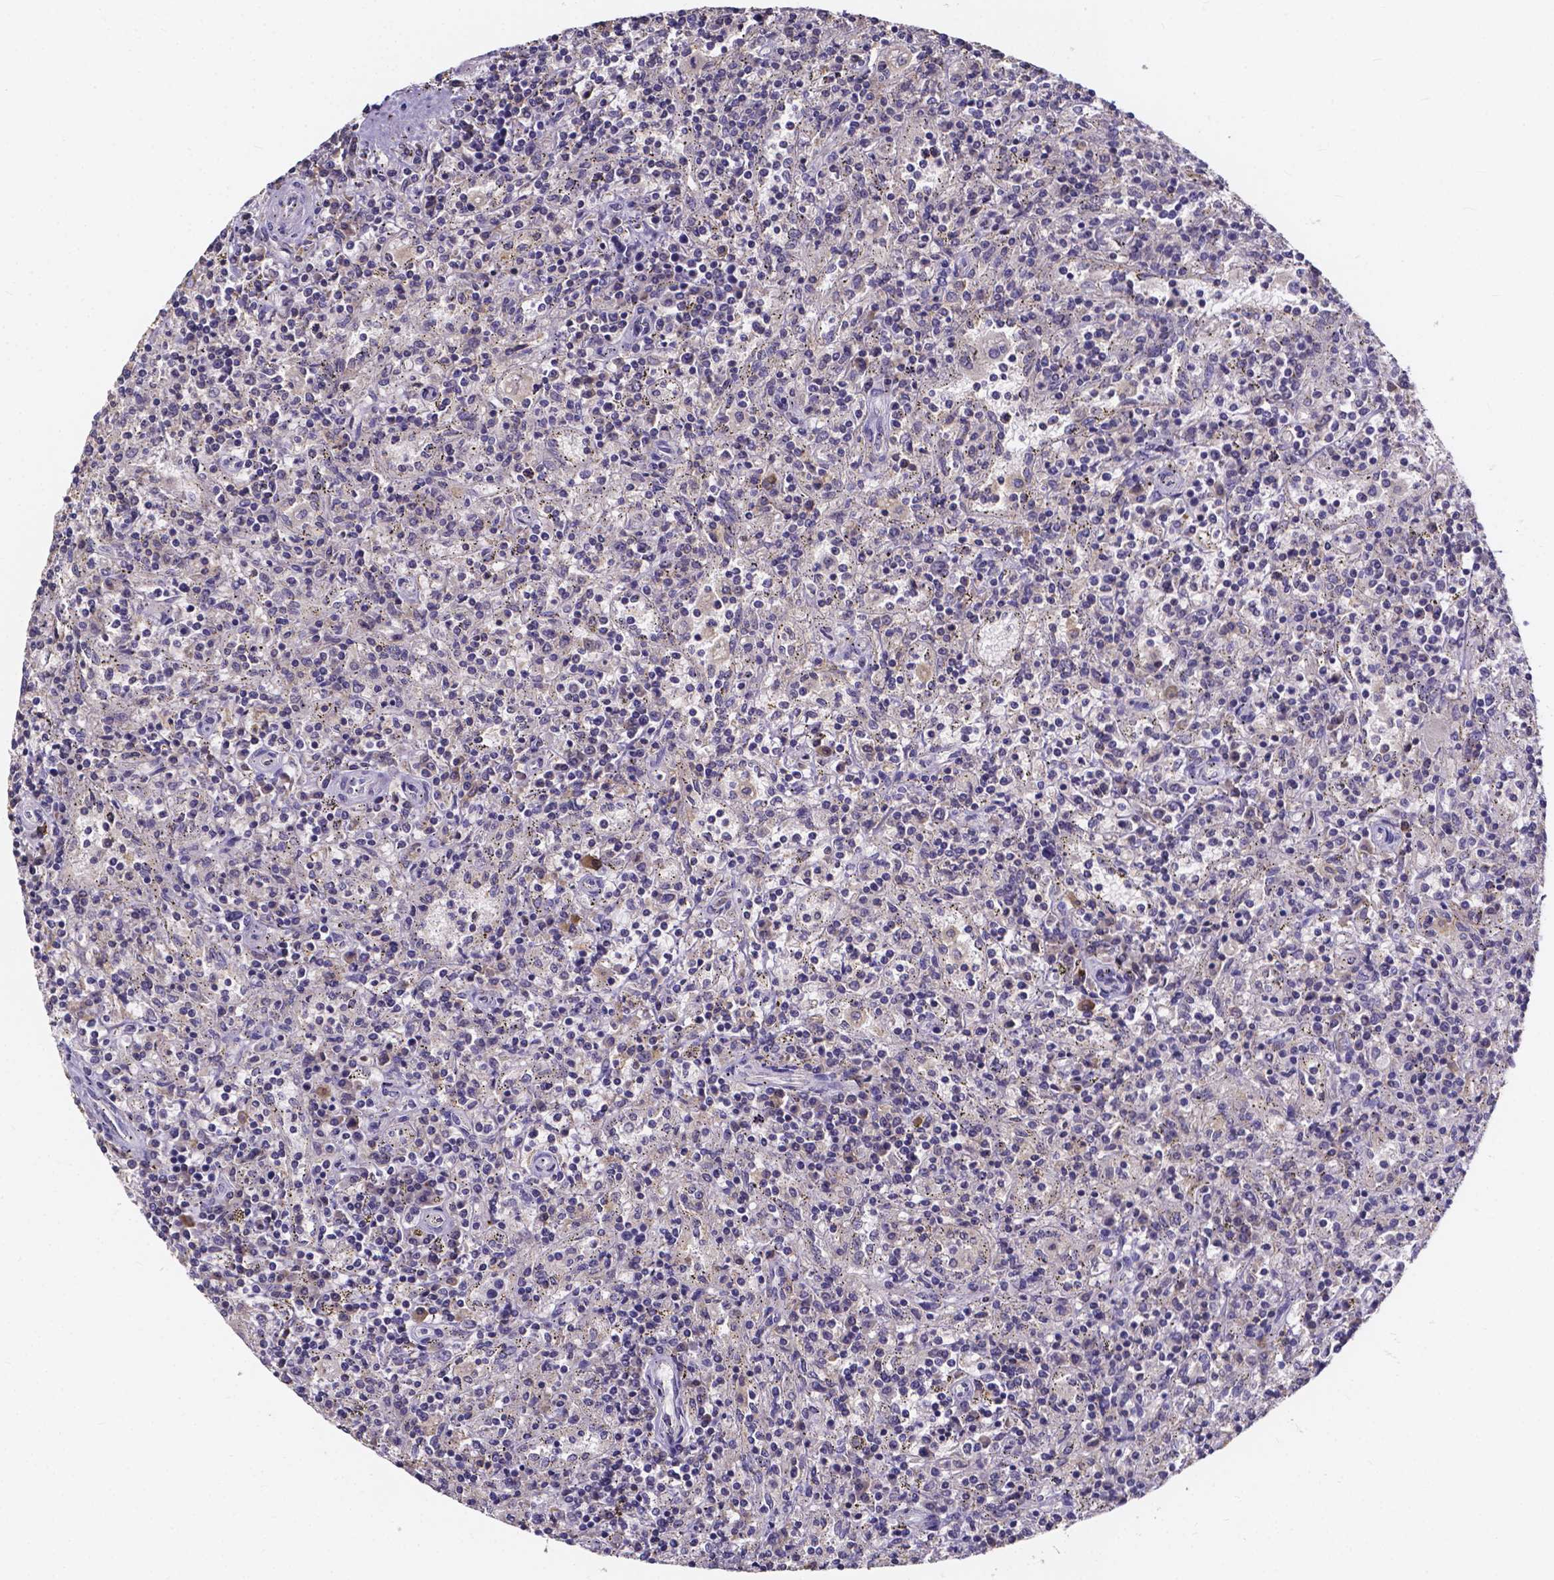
{"staining": {"intensity": "negative", "quantity": "none", "location": "none"}, "tissue": "lymphoma", "cell_type": "Tumor cells", "image_type": "cancer", "snomed": [{"axis": "morphology", "description": "Malignant lymphoma, non-Hodgkin's type, Low grade"}, {"axis": "topography", "description": "Spleen"}], "caption": "Protein analysis of lymphoma reveals no significant positivity in tumor cells. Brightfield microscopy of IHC stained with DAB (3,3'-diaminobenzidine) (brown) and hematoxylin (blue), captured at high magnification.", "gene": "SPOCD1", "patient": {"sex": "male", "age": 62}}